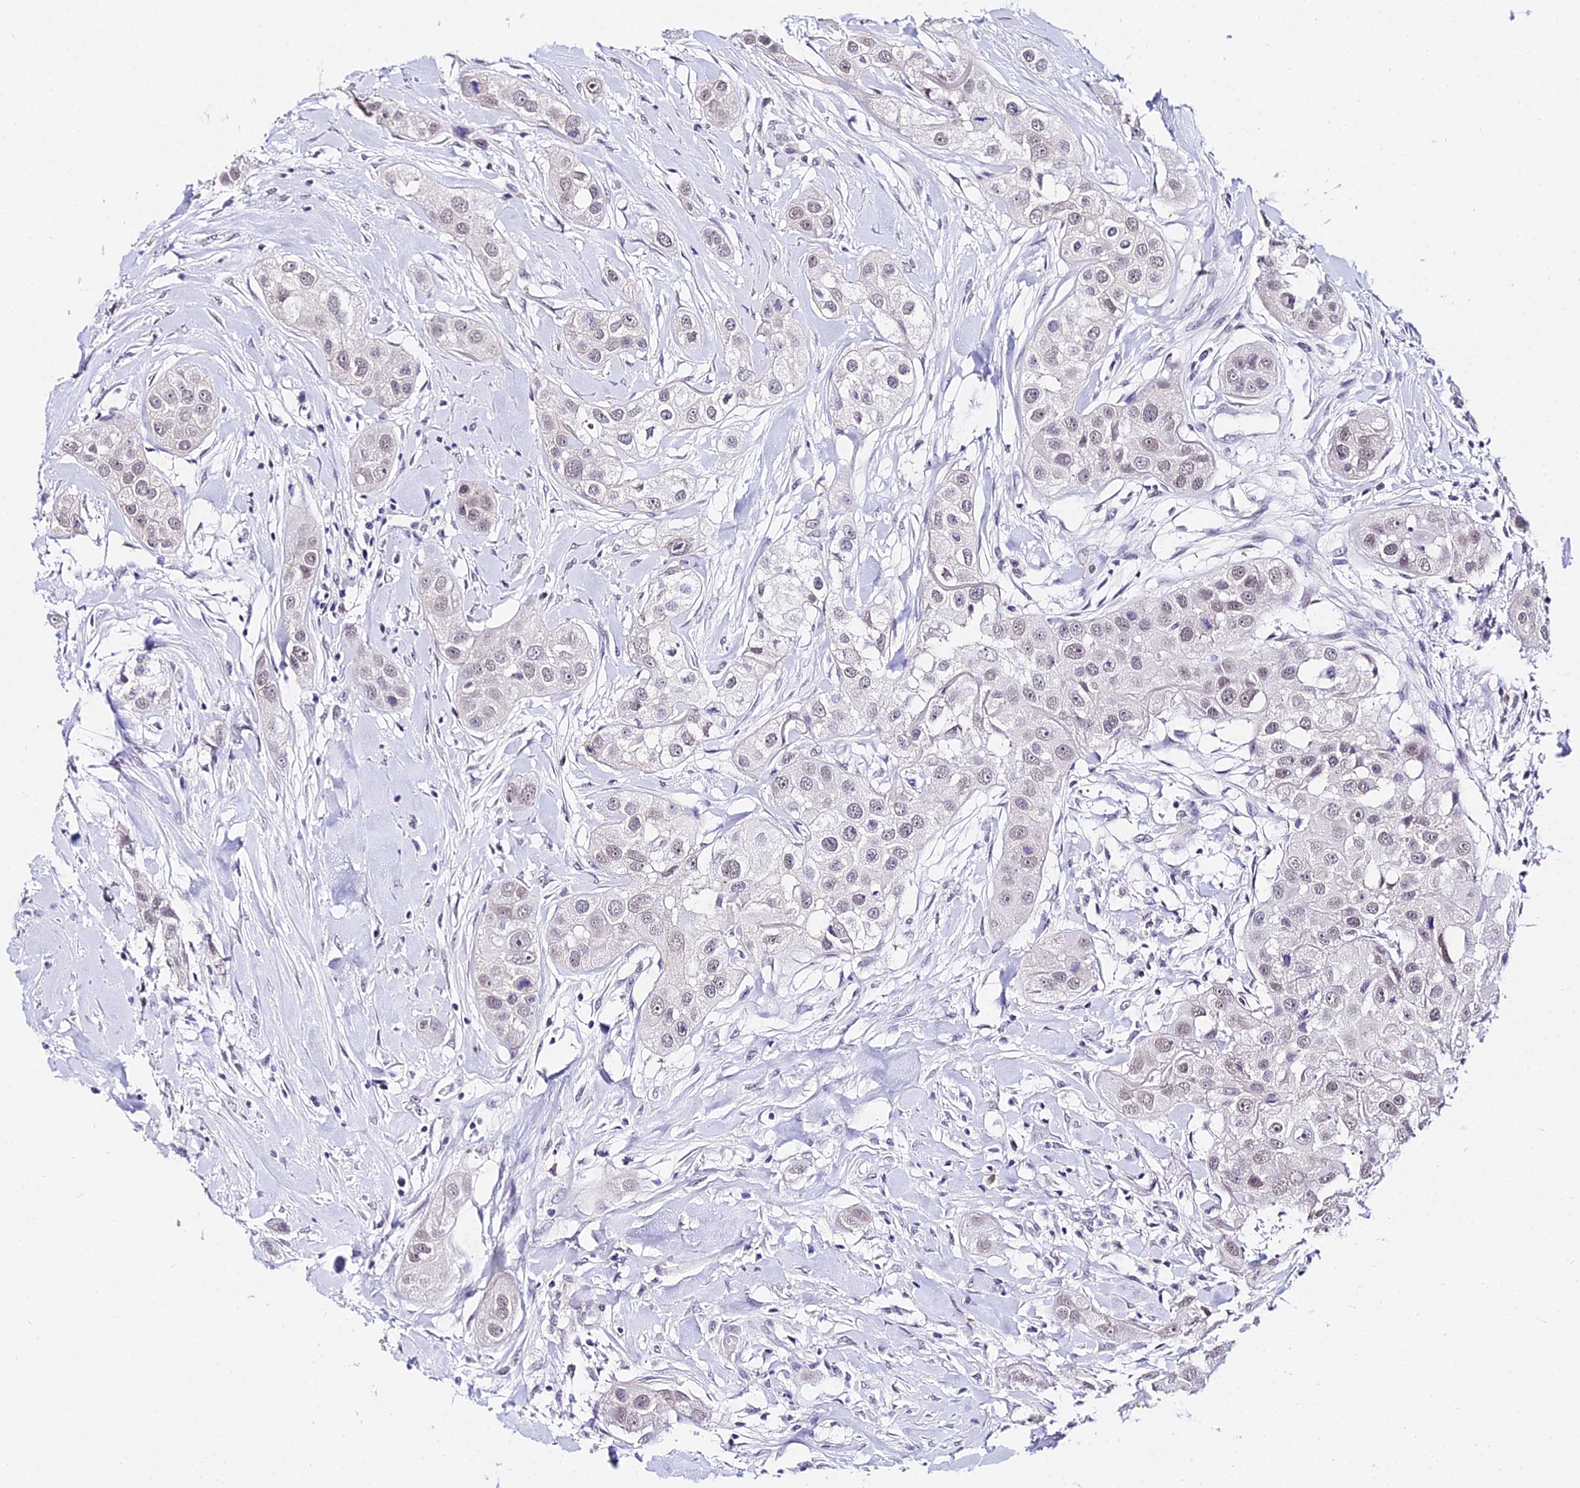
{"staining": {"intensity": "weak", "quantity": "<25%", "location": "nuclear"}, "tissue": "head and neck cancer", "cell_type": "Tumor cells", "image_type": "cancer", "snomed": [{"axis": "morphology", "description": "Normal tissue, NOS"}, {"axis": "morphology", "description": "Squamous cell carcinoma, NOS"}, {"axis": "topography", "description": "Skeletal muscle"}, {"axis": "topography", "description": "Head-Neck"}], "caption": "Immunohistochemistry of human head and neck cancer (squamous cell carcinoma) shows no positivity in tumor cells. The staining is performed using DAB brown chromogen with nuclei counter-stained in using hematoxylin.", "gene": "POLR2I", "patient": {"sex": "male", "age": 51}}